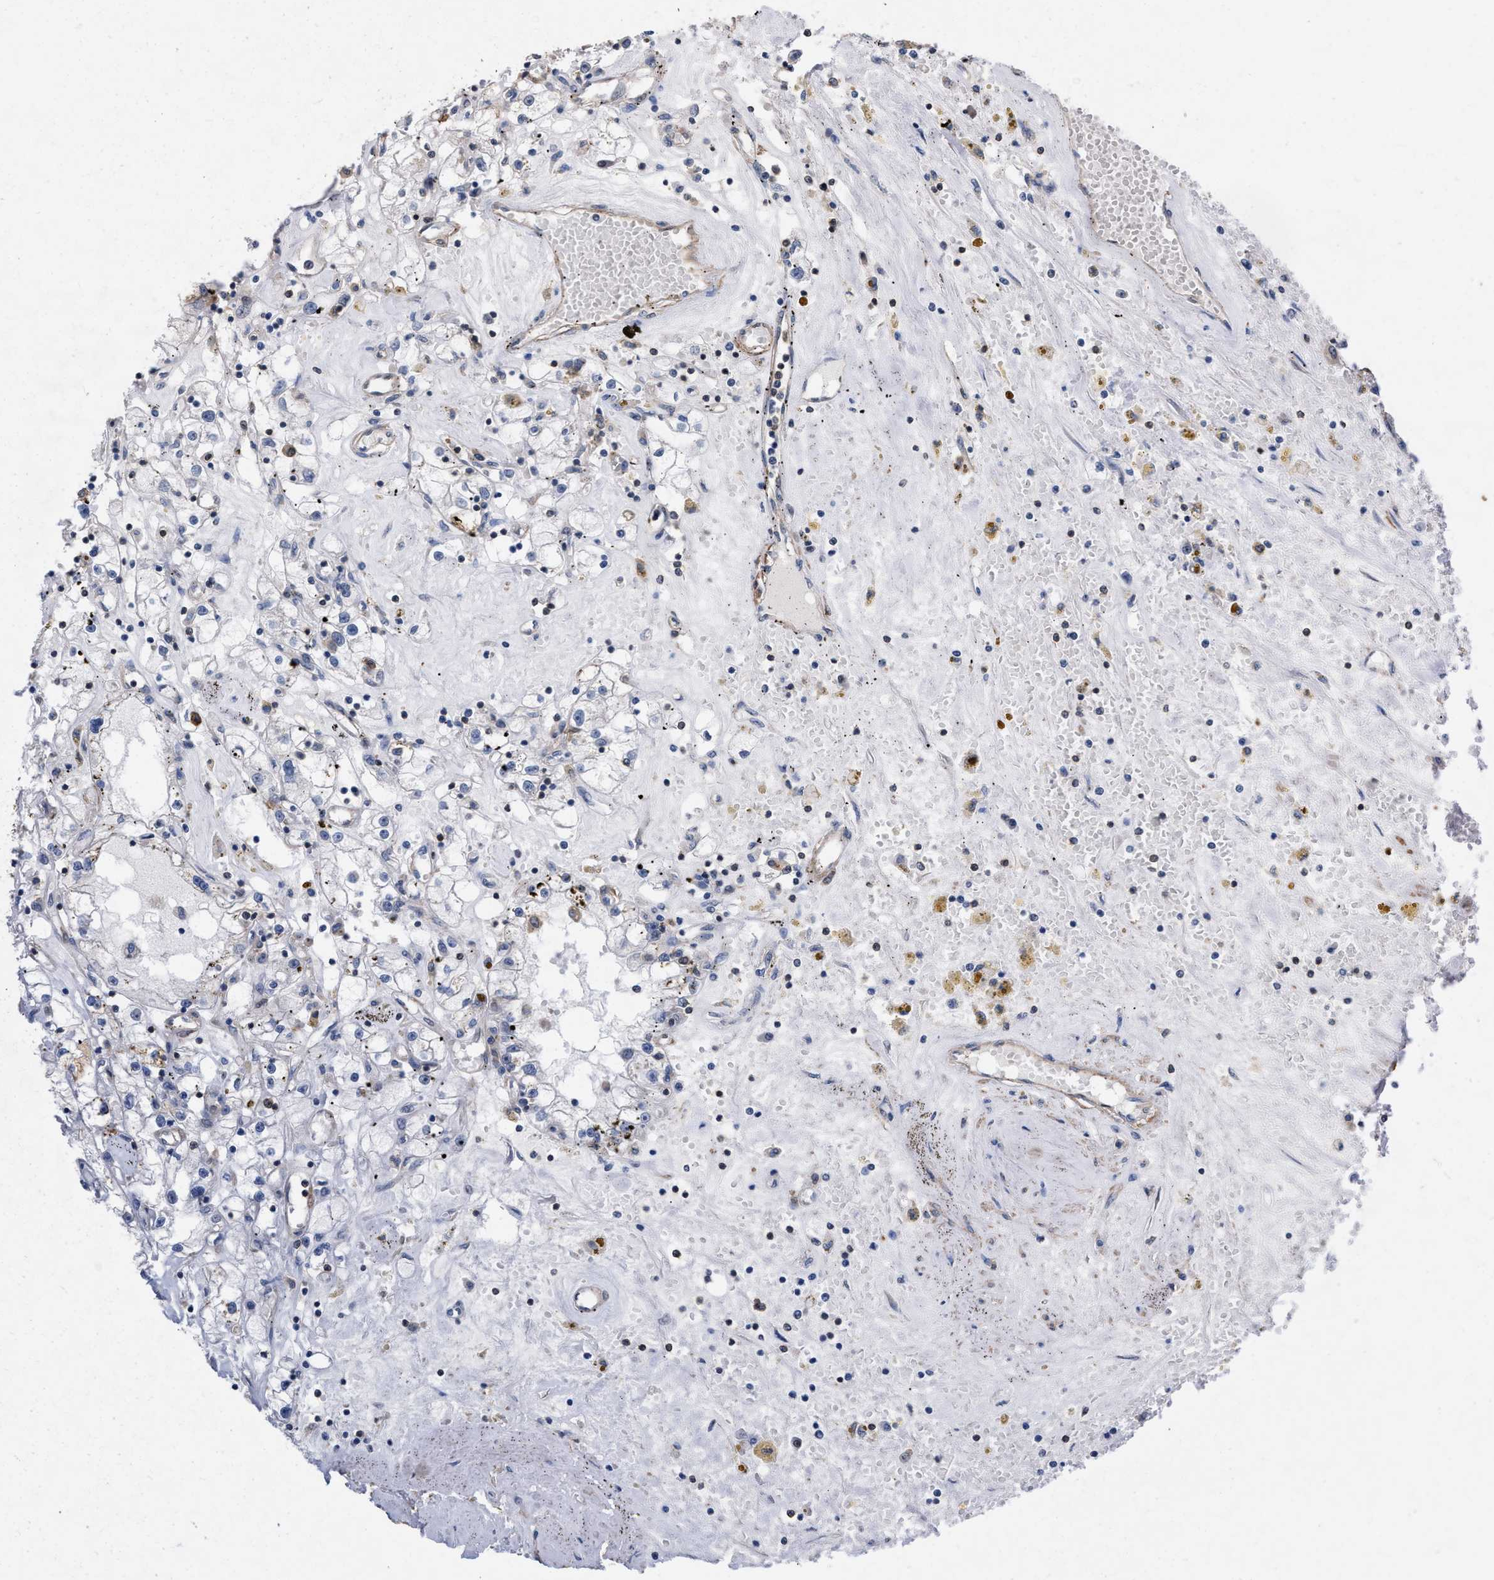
{"staining": {"intensity": "moderate", "quantity": "<25%", "location": "cytoplasmic/membranous"}, "tissue": "renal cancer", "cell_type": "Tumor cells", "image_type": "cancer", "snomed": [{"axis": "morphology", "description": "Adenocarcinoma, NOS"}, {"axis": "topography", "description": "Kidney"}], "caption": "Immunohistochemical staining of adenocarcinoma (renal) reveals low levels of moderate cytoplasmic/membranous positivity in about <25% of tumor cells. (brown staining indicates protein expression, while blue staining denotes nuclei).", "gene": "TMEM131", "patient": {"sex": "male", "age": 56}}